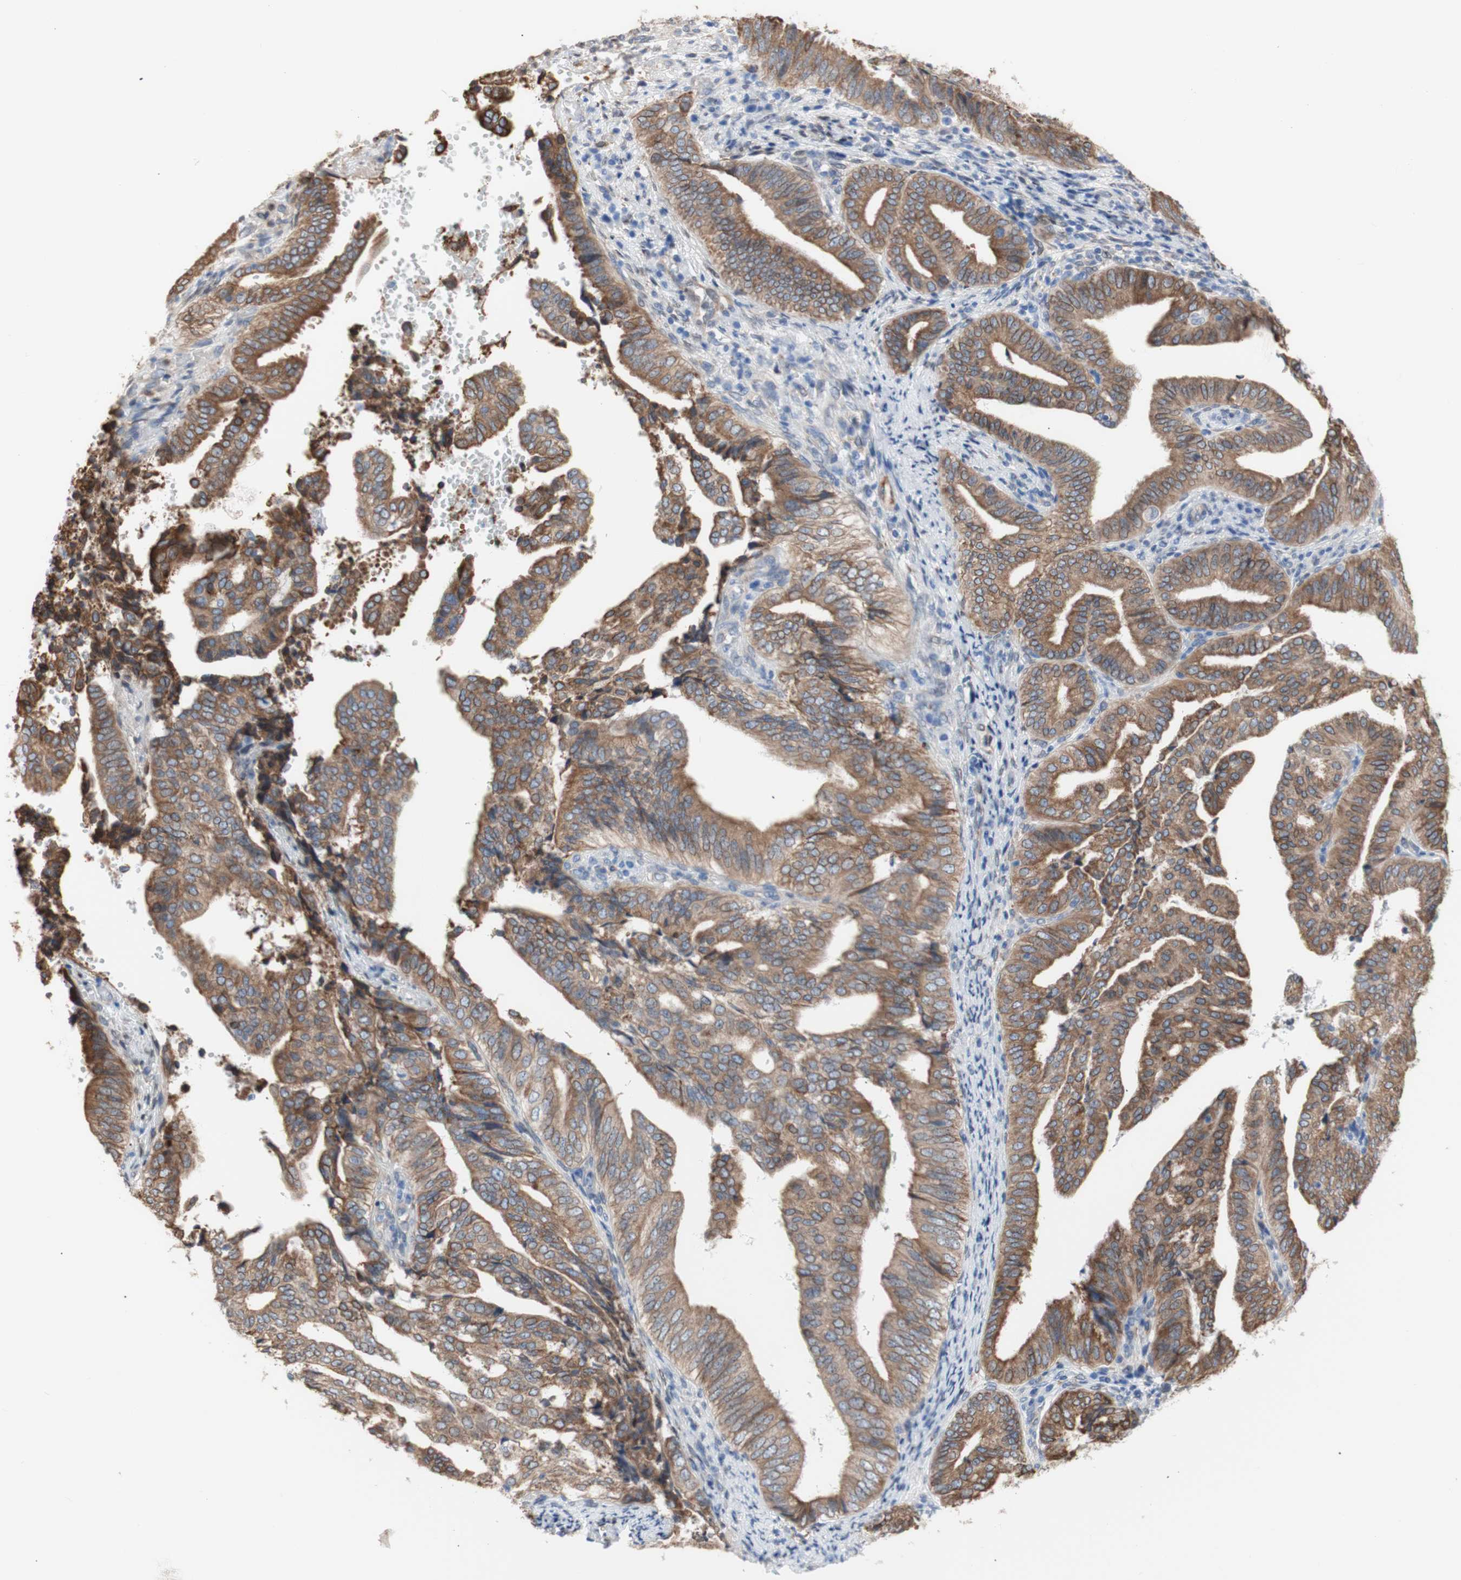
{"staining": {"intensity": "moderate", "quantity": ">75%", "location": "cytoplasmic/membranous"}, "tissue": "endometrial cancer", "cell_type": "Tumor cells", "image_type": "cancer", "snomed": [{"axis": "morphology", "description": "Adenocarcinoma, NOS"}, {"axis": "topography", "description": "Endometrium"}], "caption": "Adenocarcinoma (endometrial) was stained to show a protein in brown. There is medium levels of moderate cytoplasmic/membranous staining in about >75% of tumor cells. The staining was performed using DAB (3,3'-diaminobenzidine) to visualize the protein expression in brown, while the nuclei were stained in blue with hematoxylin (Magnification: 20x).", "gene": "ERLIN1", "patient": {"sex": "female", "age": 58}}